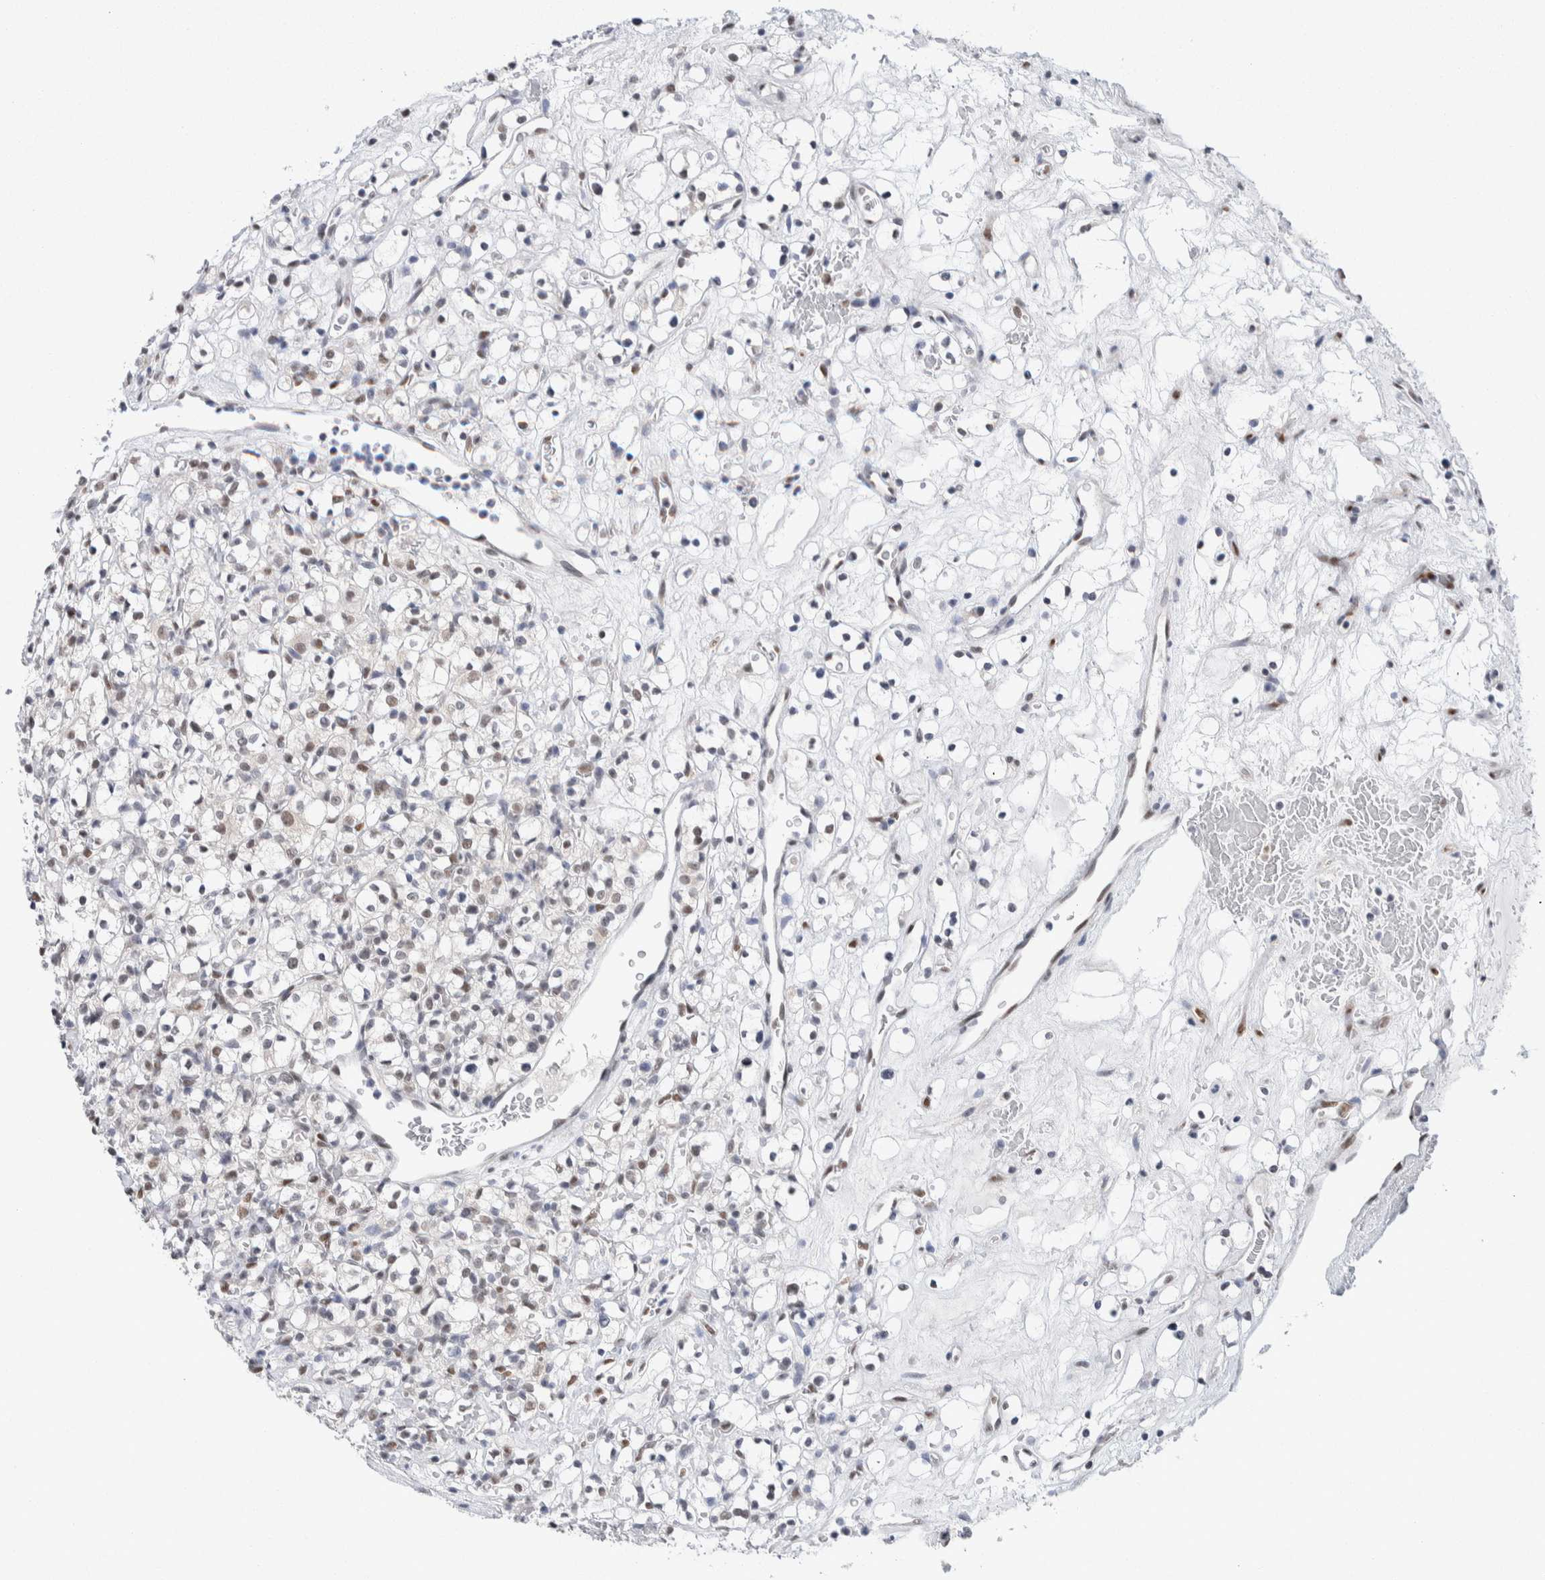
{"staining": {"intensity": "weak", "quantity": "25%-75%", "location": "nuclear"}, "tissue": "renal cancer", "cell_type": "Tumor cells", "image_type": "cancer", "snomed": [{"axis": "morphology", "description": "Normal tissue, NOS"}, {"axis": "morphology", "description": "Adenocarcinoma, NOS"}, {"axis": "topography", "description": "Kidney"}], "caption": "The immunohistochemical stain labels weak nuclear staining in tumor cells of renal cancer (adenocarcinoma) tissue. (DAB = brown stain, brightfield microscopy at high magnification).", "gene": "PRMT1", "patient": {"sex": "female", "age": 72}}